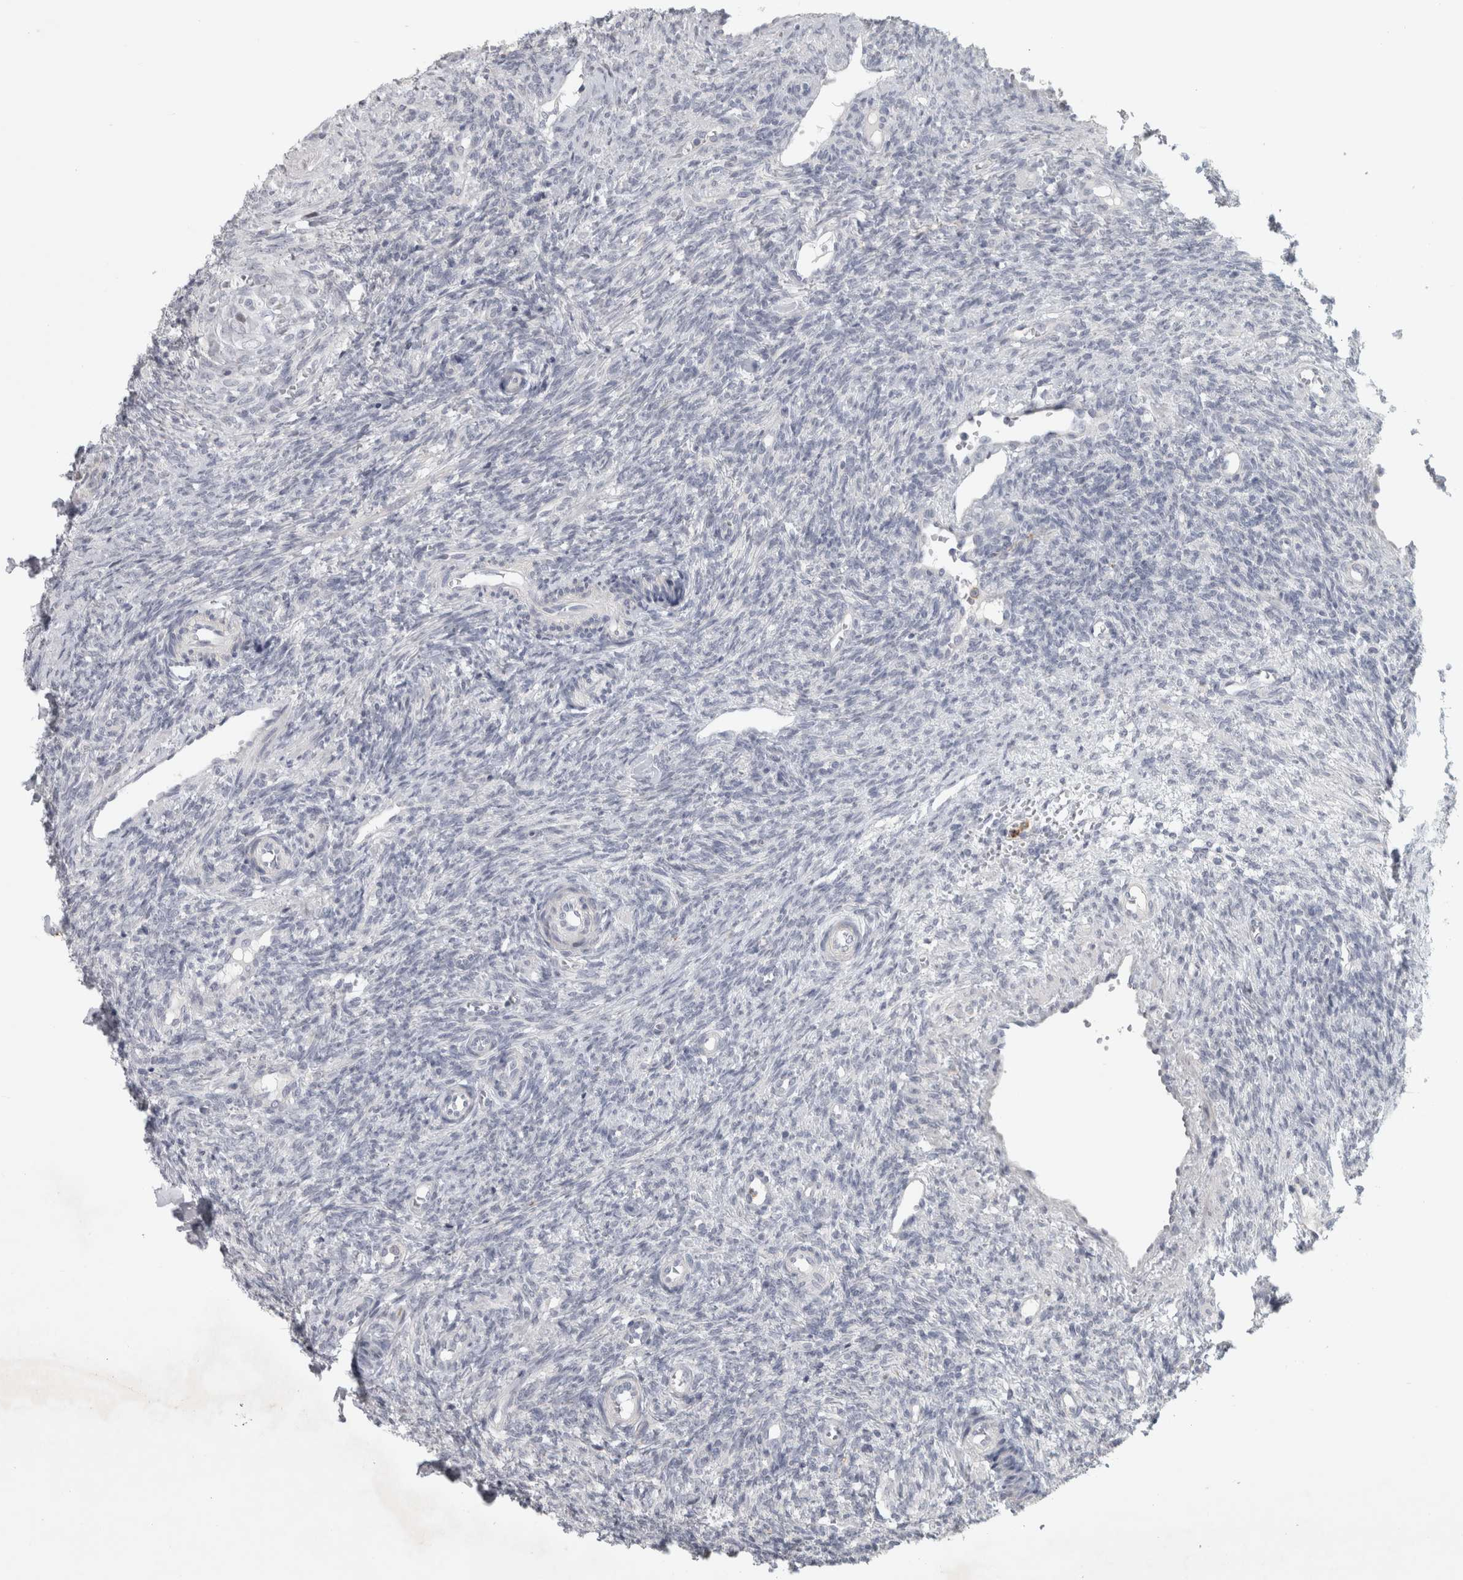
{"staining": {"intensity": "negative", "quantity": "none", "location": "none"}, "tissue": "ovary", "cell_type": "Follicle cells", "image_type": "normal", "snomed": [{"axis": "morphology", "description": "Normal tissue, NOS"}, {"axis": "topography", "description": "Ovary"}], "caption": "This is an immunohistochemistry photomicrograph of normal human ovary. There is no staining in follicle cells.", "gene": "PTPRN2", "patient": {"sex": "female", "age": 41}}